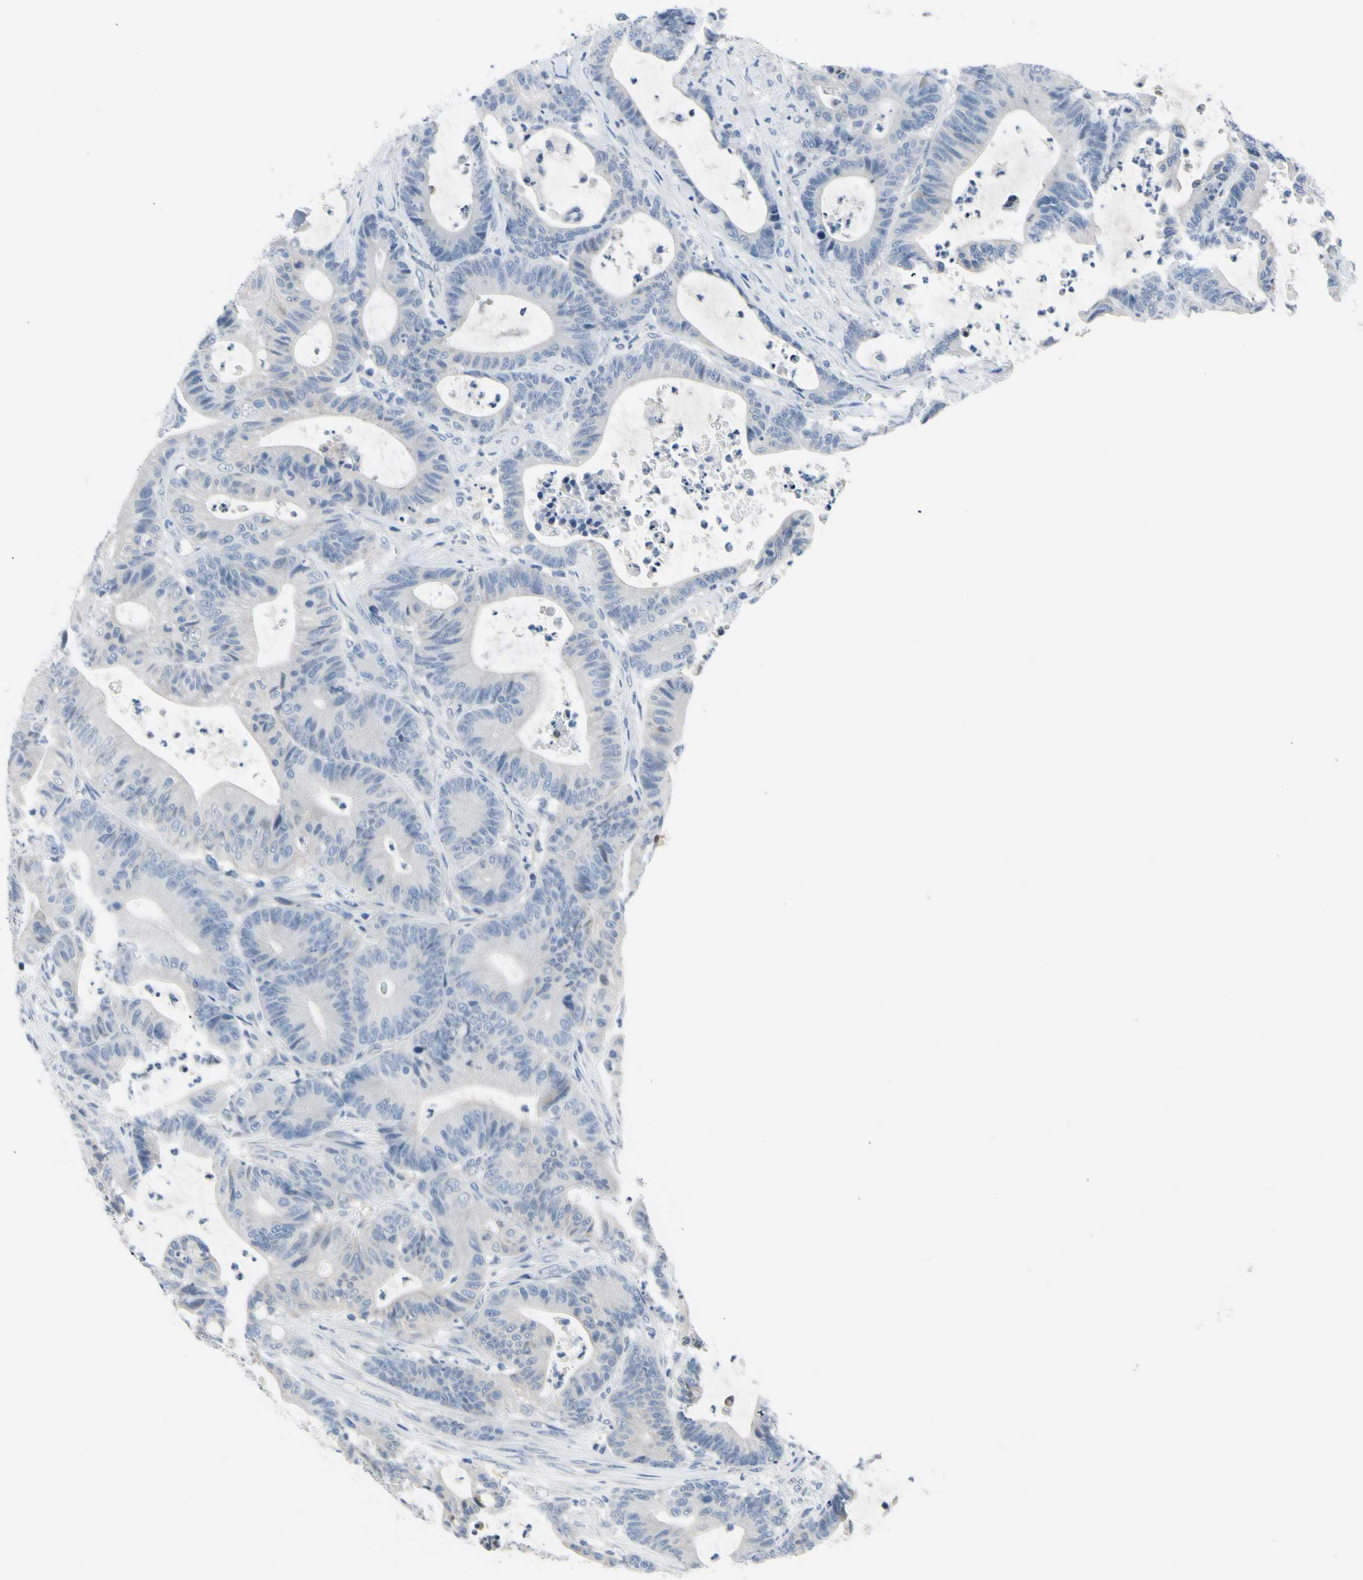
{"staining": {"intensity": "negative", "quantity": "none", "location": "none"}, "tissue": "colorectal cancer", "cell_type": "Tumor cells", "image_type": "cancer", "snomed": [{"axis": "morphology", "description": "Adenocarcinoma, NOS"}, {"axis": "topography", "description": "Colon"}], "caption": "This is an immunohistochemistry (IHC) micrograph of colorectal cancer (adenocarcinoma). There is no positivity in tumor cells.", "gene": "CNDP1", "patient": {"sex": "female", "age": 84}}